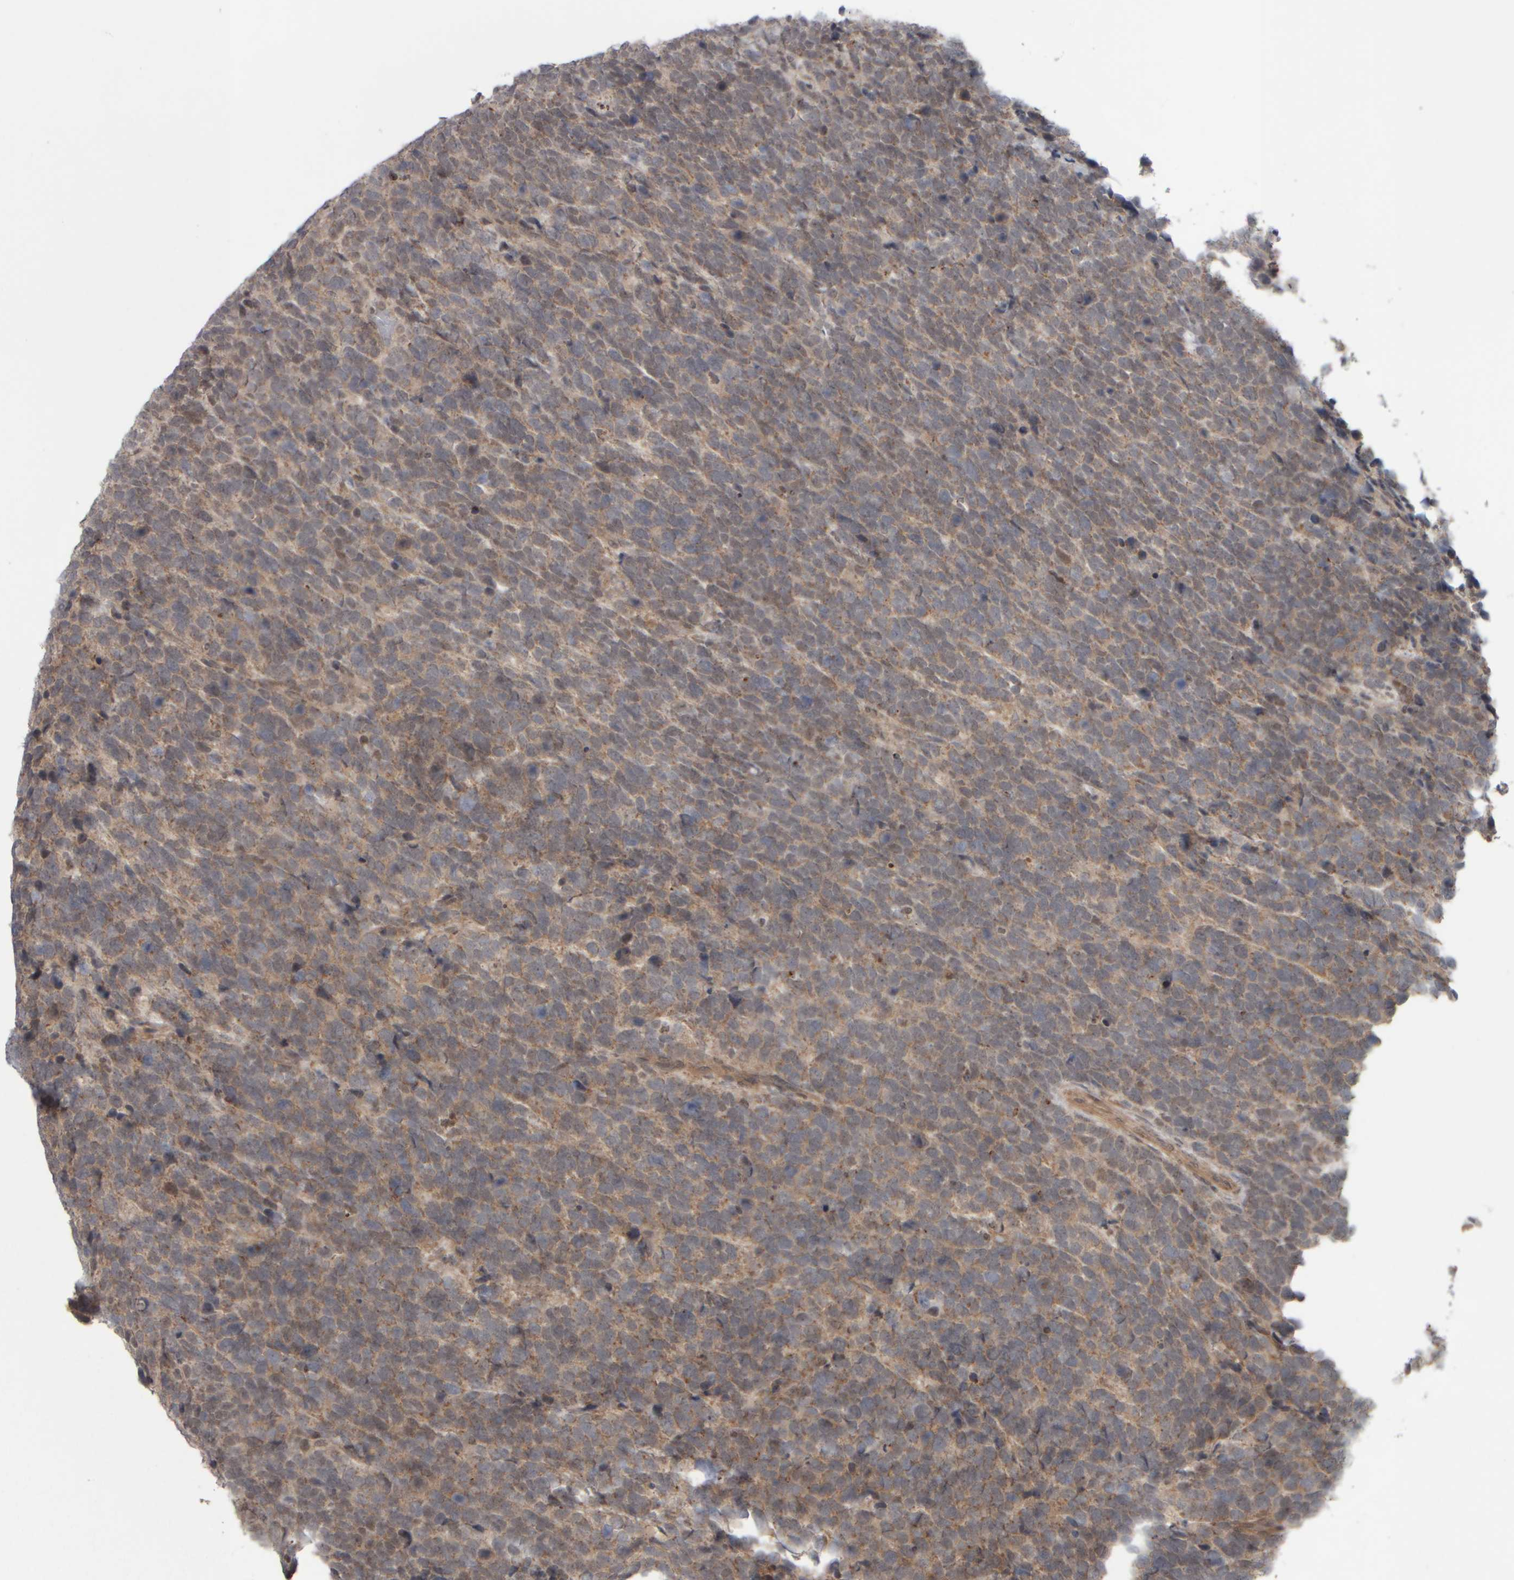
{"staining": {"intensity": "weak", "quantity": ">75%", "location": "cytoplasmic/membranous"}, "tissue": "urothelial cancer", "cell_type": "Tumor cells", "image_type": "cancer", "snomed": [{"axis": "morphology", "description": "Urothelial carcinoma, High grade"}, {"axis": "topography", "description": "Urinary bladder"}], "caption": "High-grade urothelial carcinoma was stained to show a protein in brown. There is low levels of weak cytoplasmic/membranous expression in approximately >75% of tumor cells.", "gene": "CWC27", "patient": {"sex": "female", "age": 82}}